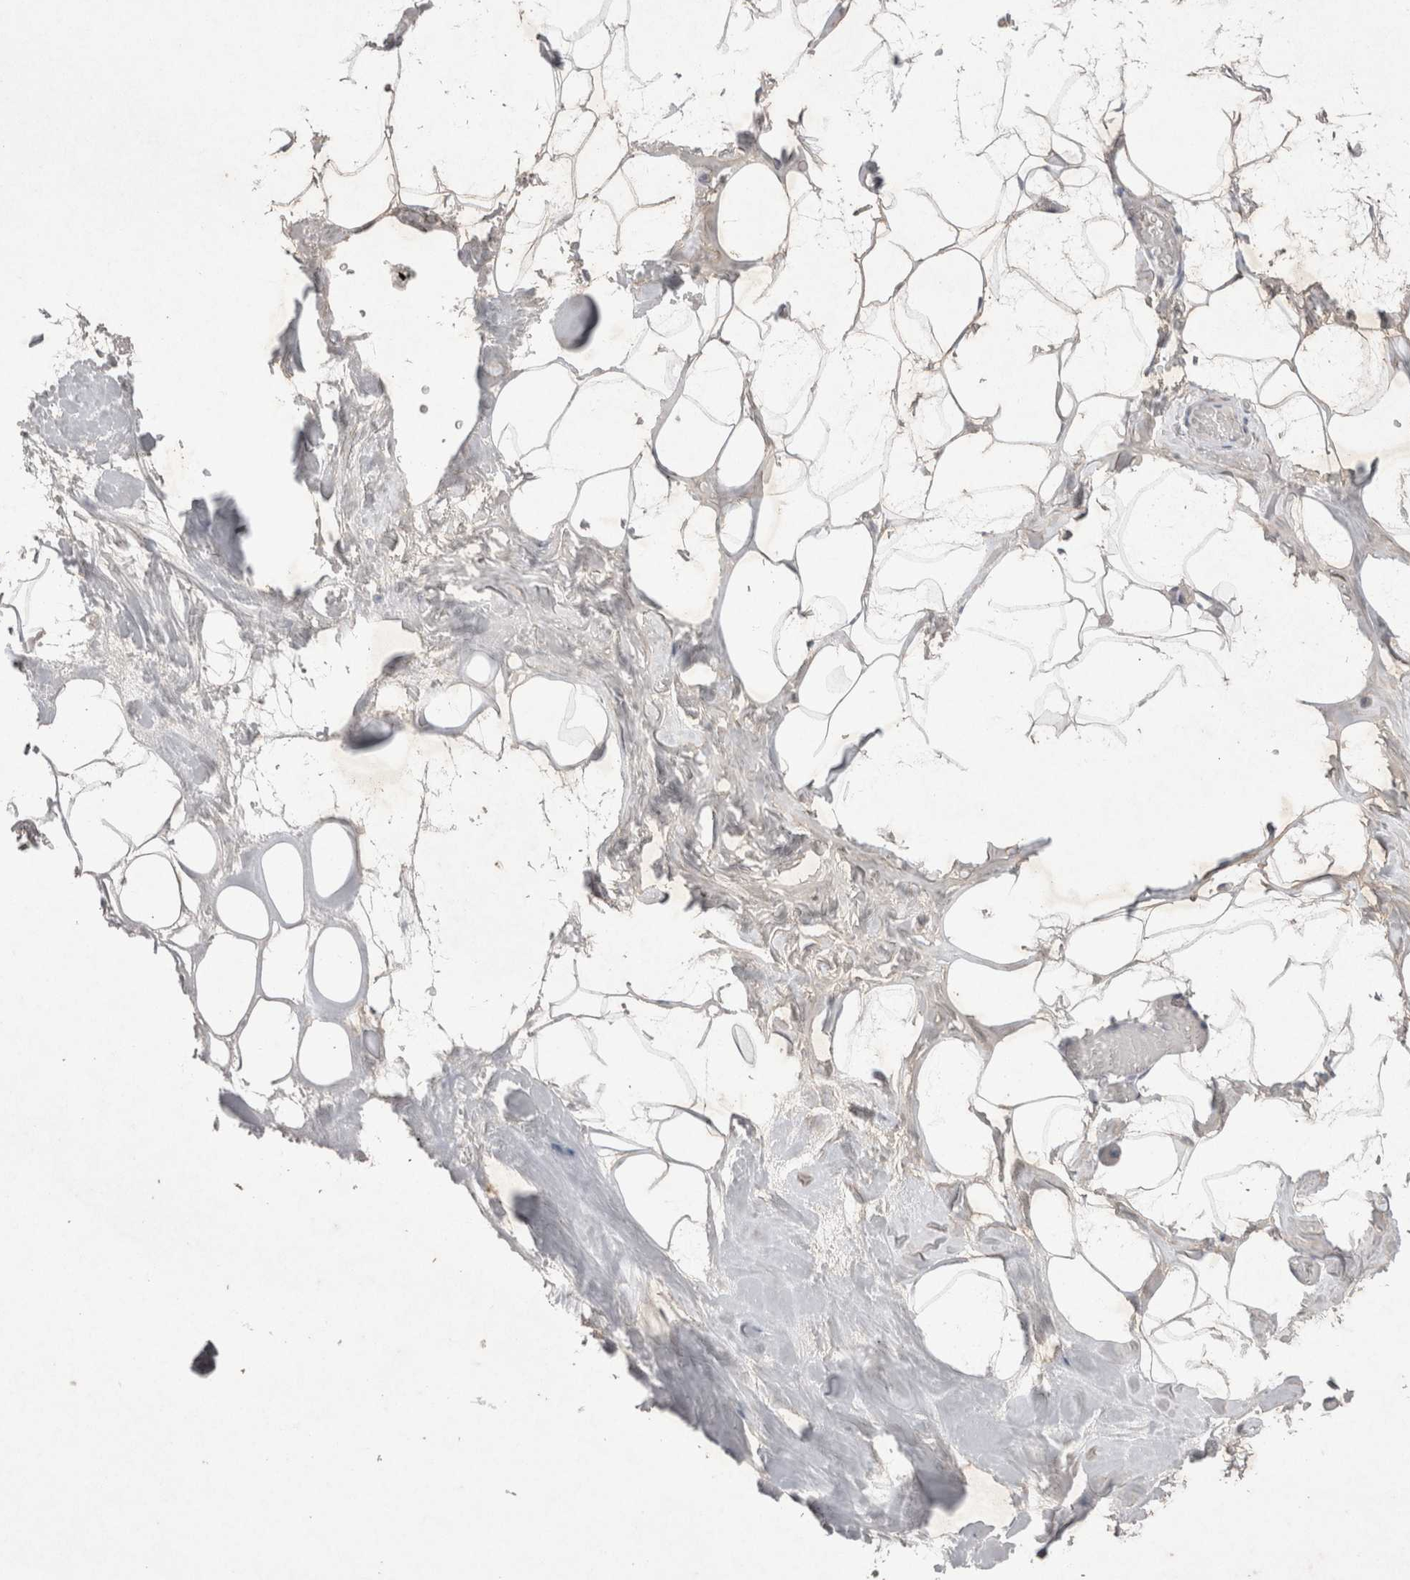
{"staining": {"intensity": "negative", "quantity": "none", "location": "none"}, "tissue": "adipose tissue", "cell_type": "Adipocytes", "image_type": "normal", "snomed": [{"axis": "morphology", "description": "Normal tissue, NOS"}, {"axis": "morphology", "description": "Fibrosis, NOS"}, {"axis": "topography", "description": "Breast"}, {"axis": "topography", "description": "Adipose tissue"}], "caption": "Human adipose tissue stained for a protein using IHC shows no staining in adipocytes.", "gene": "LYVE1", "patient": {"sex": "female", "age": 39}}